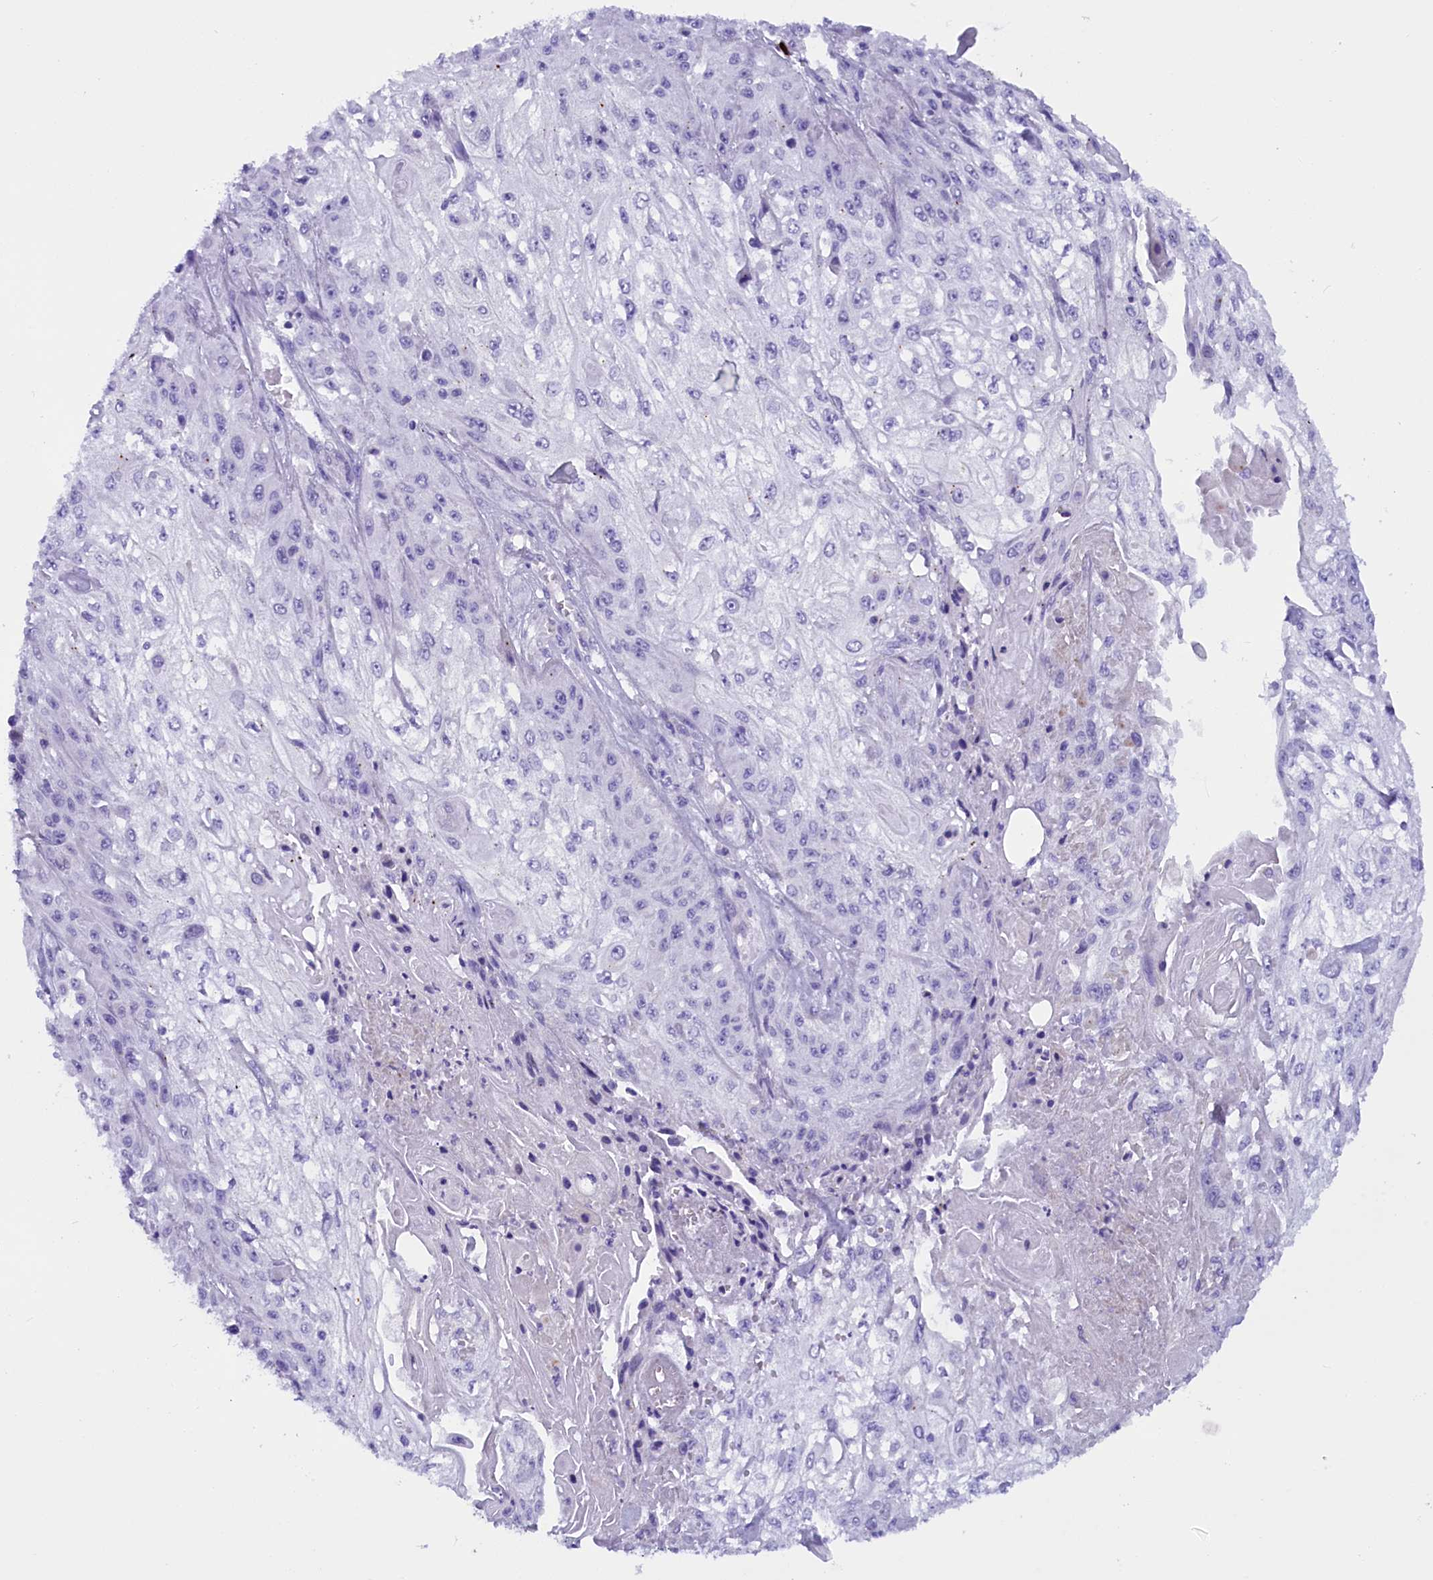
{"staining": {"intensity": "negative", "quantity": "none", "location": "none"}, "tissue": "skin cancer", "cell_type": "Tumor cells", "image_type": "cancer", "snomed": [{"axis": "morphology", "description": "Squamous cell carcinoma, NOS"}, {"axis": "morphology", "description": "Squamous cell carcinoma, metastatic, NOS"}, {"axis": "topography", "description": "Skin"}, {"axis": "topography", "description": "Lymph node"}], "caption": "Micrograph shows no significant protein expression in tumor cells of skin squamous cell carcinoma.", "gene": "RTTN", "patient": {"sex": "male", "age": 75}}